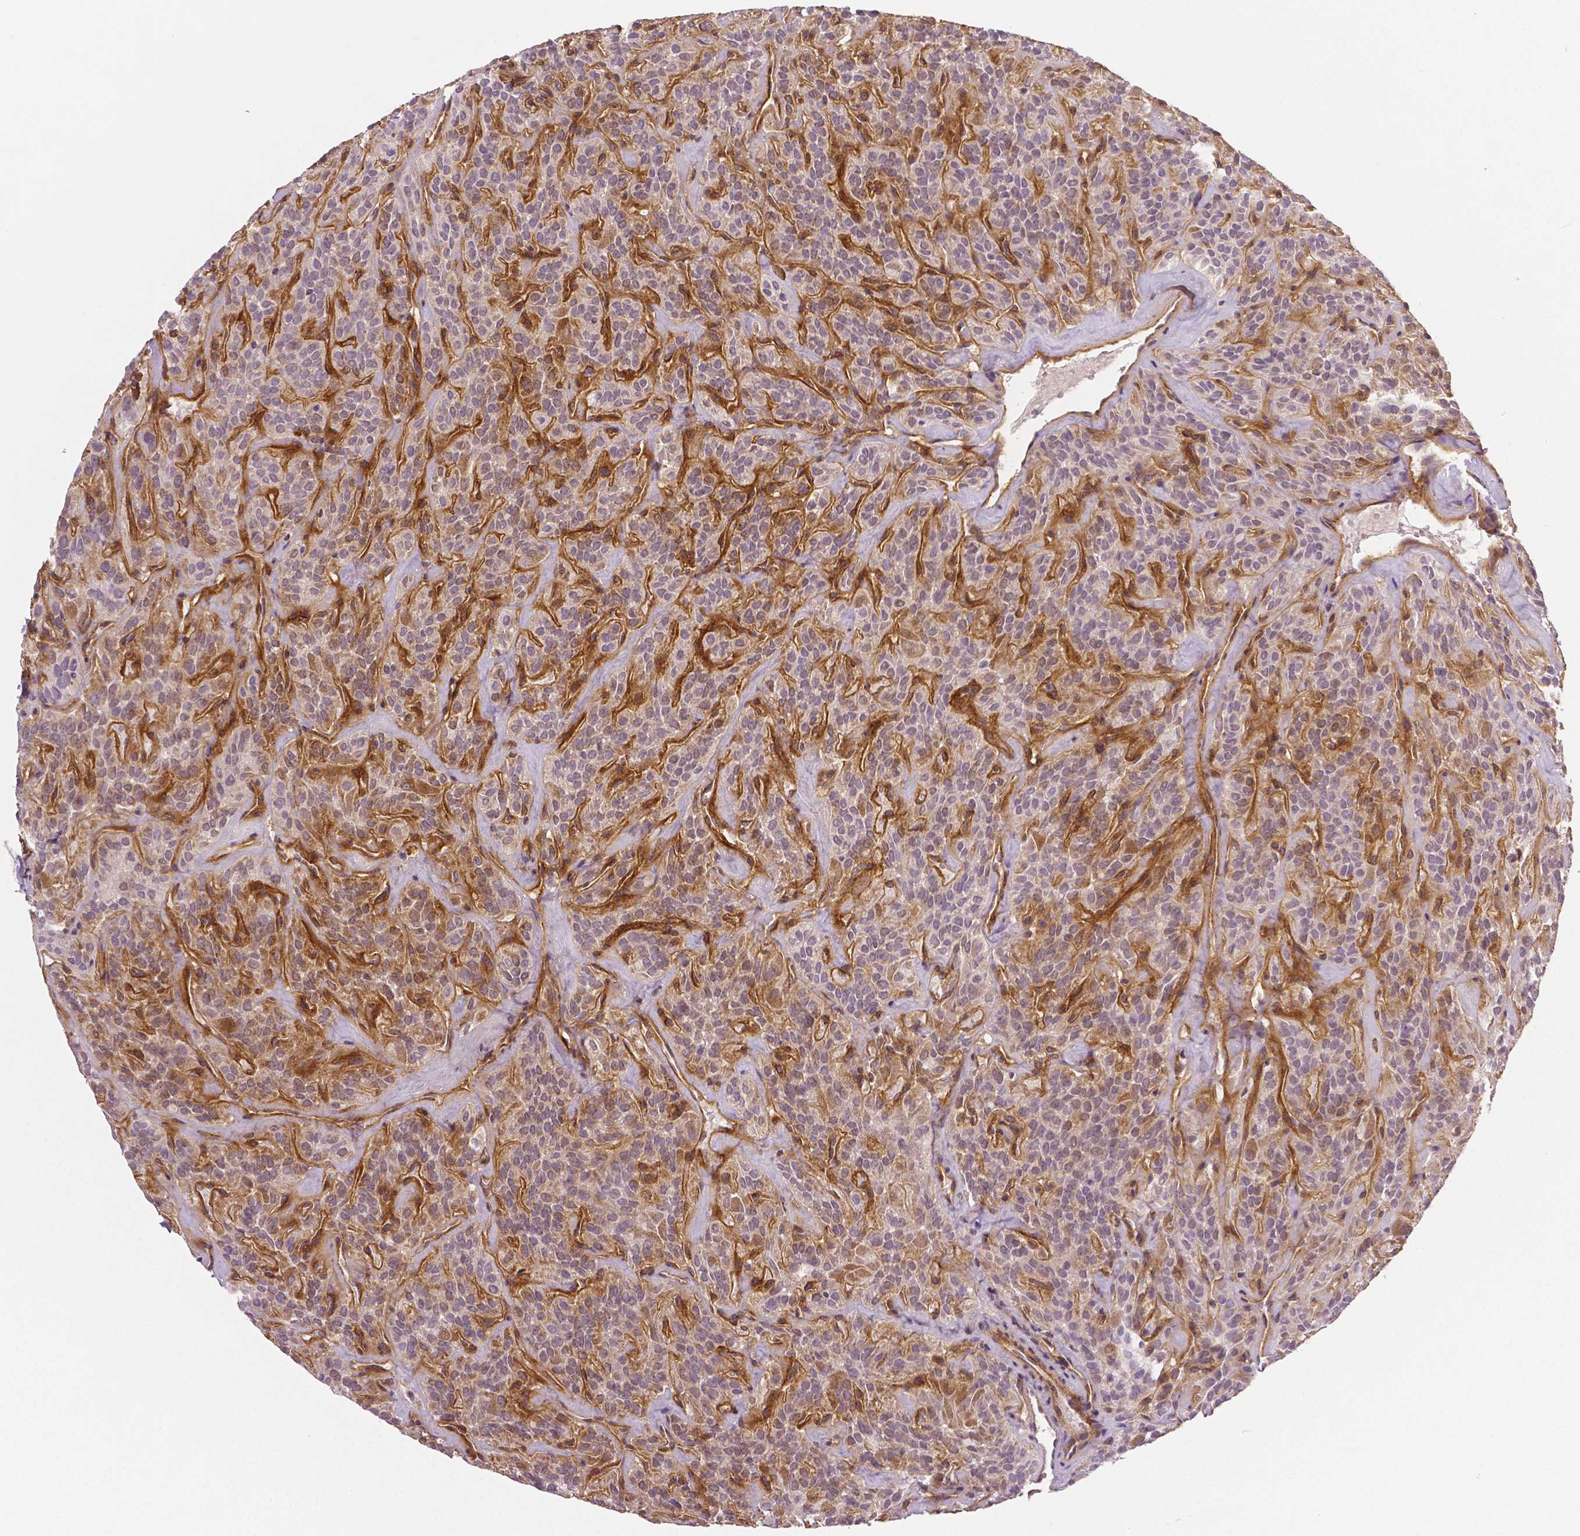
{"staining": {"intensity": "negative", "quantity": "none", "location": "none"}, "tissue": "thyroid cancer", "cell_type": "Tumor cells", "image_type": "cancer", "snomed": [{"axis": "morphology", "description": "Papillary adenocarcinoma, NOS"}, {"axis": "topography", "description": "Thyroid gland"}], "caption": "DAB (3,3'-diaminobenzidine) immunohistochemical staining of human thyroid papillary adenocarcinoma shows no significant expression in tumor cells.", "gene": "FLT1", "patient": {"sex": "female", "age": 45}}